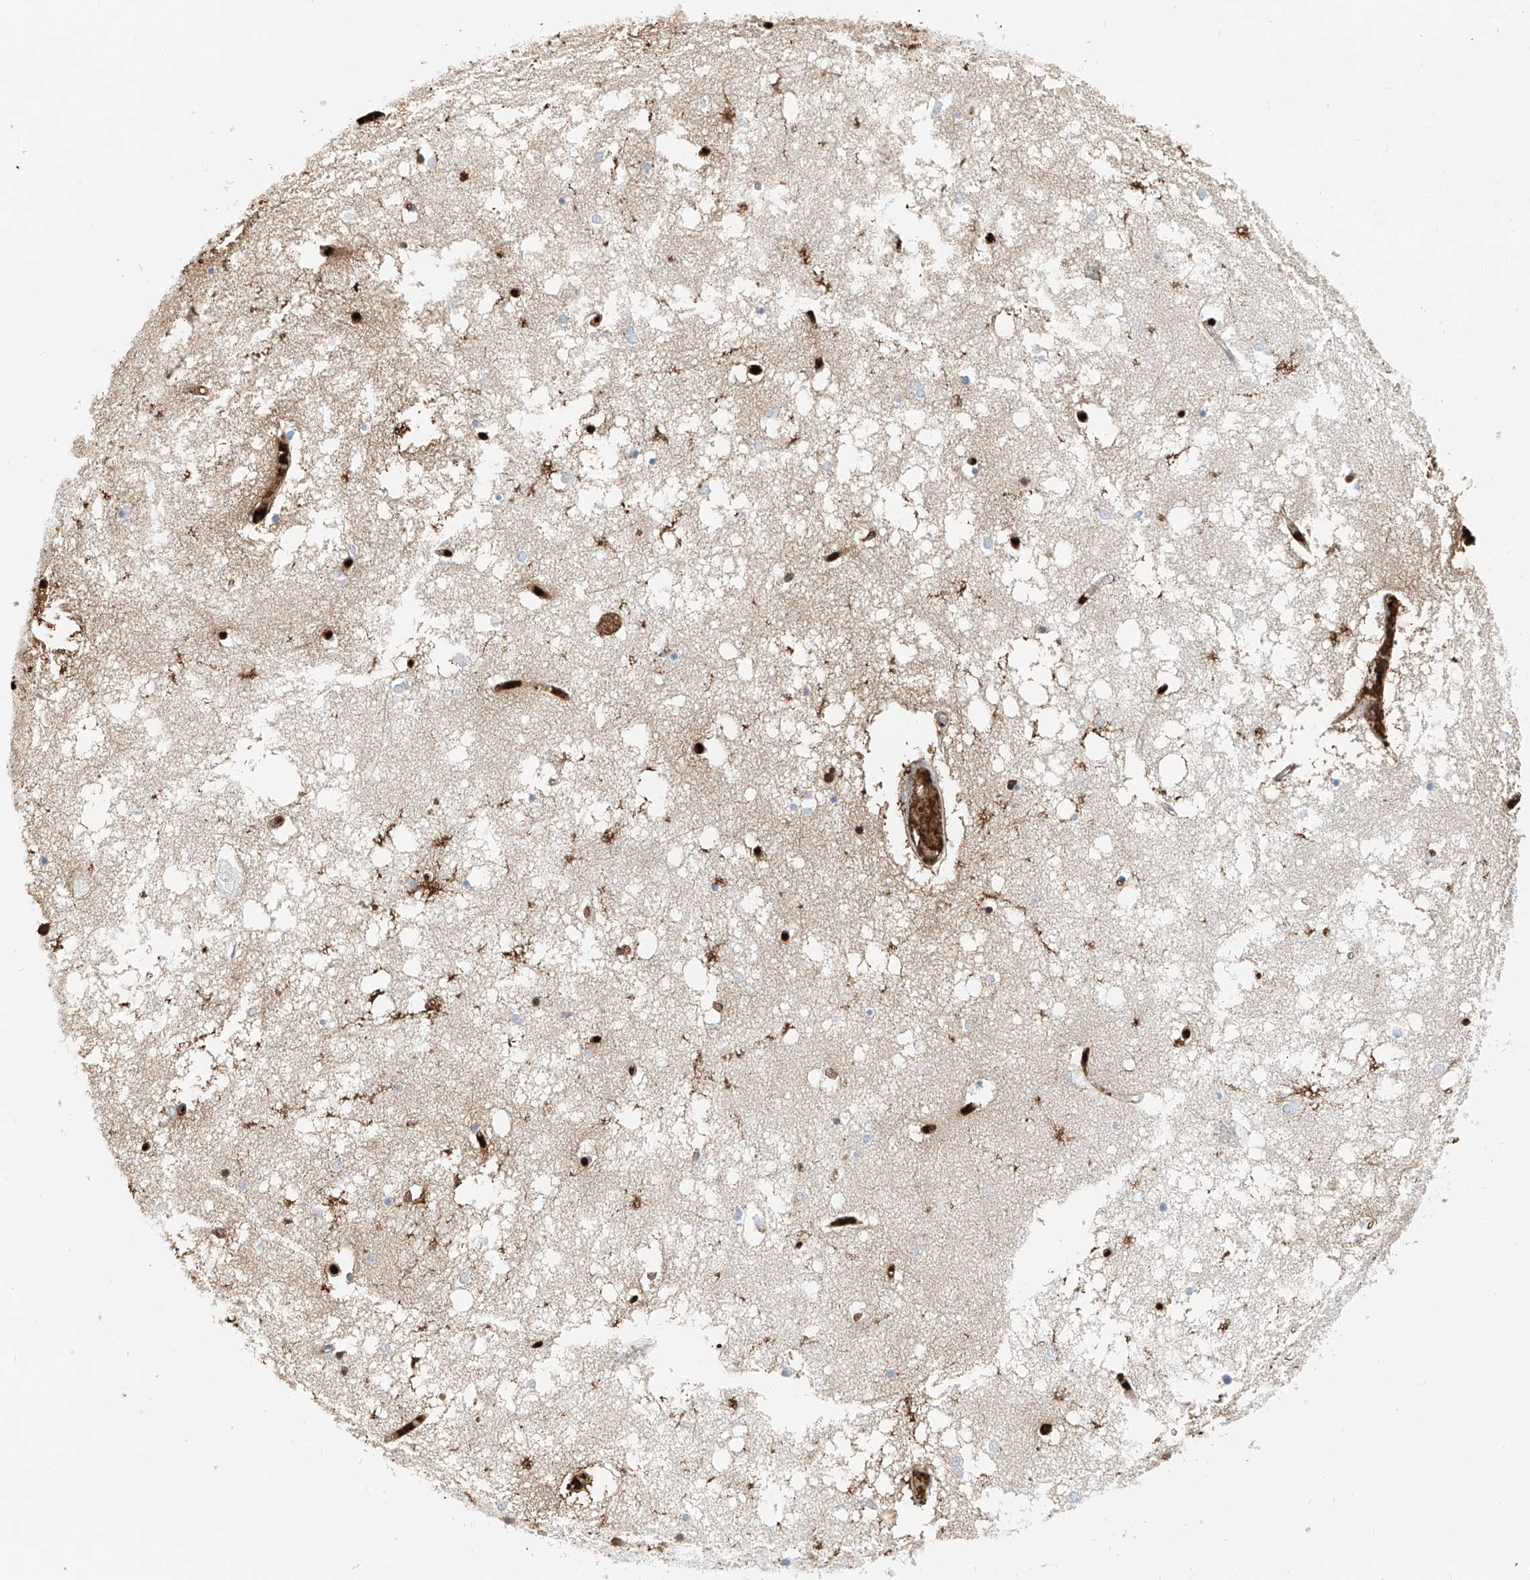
{"staining": {"intensity": "negative", "quantity": "none", "location": "none"}, "tissue": "hippocampus", "cell_type": "Glial cells", "image_type": "normal", "snomed": [{"axis": "morphology", "description": "Normal tissue, NOS"}, {"axis": "topography", "description": "Hippocampus"}], "caption": "IHC micrograph of benign hippocampus stained for a protein (brown), which reveals no staining in glial cells.", "gene": "PRSS23", "patient": {"sex": "male", "age": 70}}